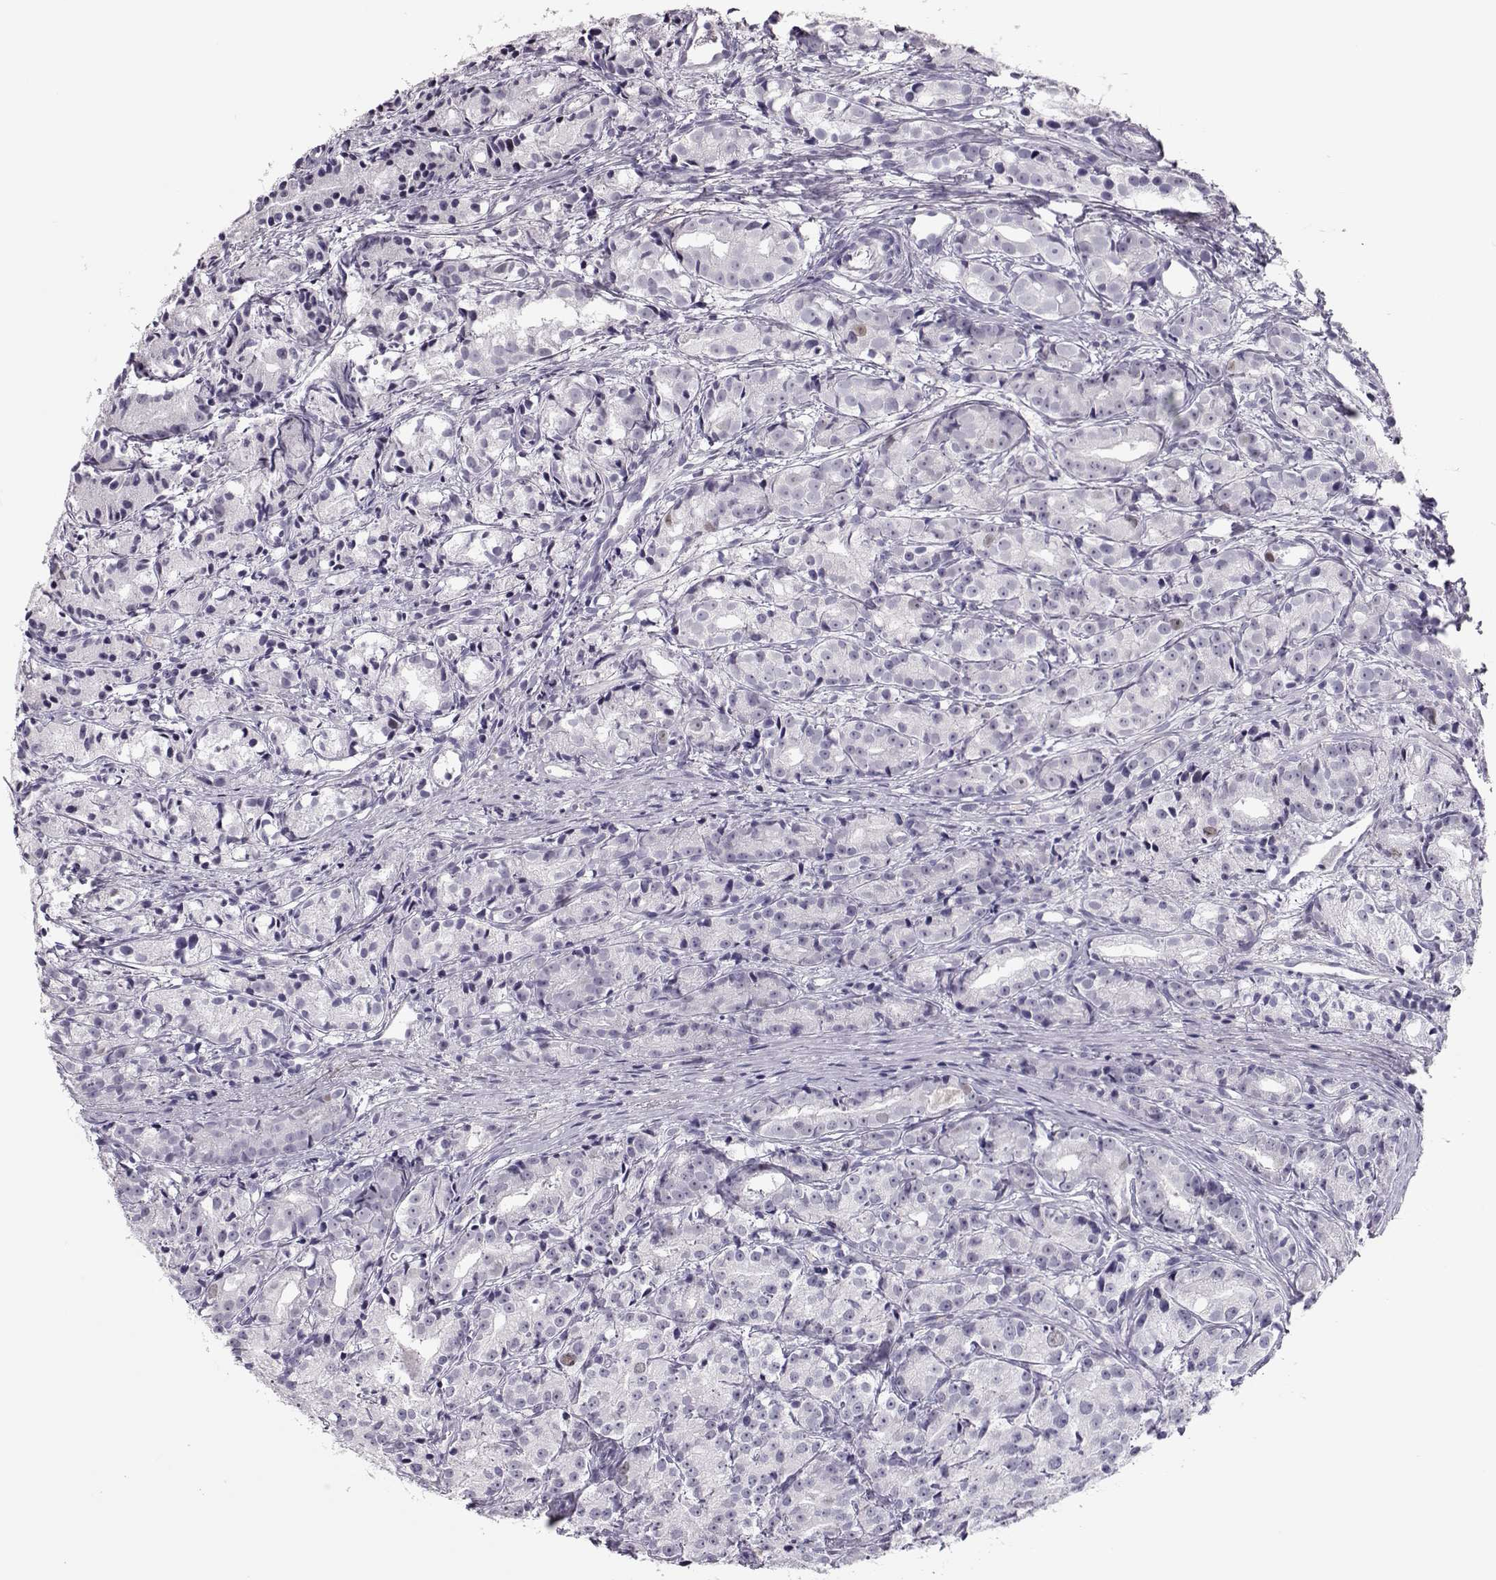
{"staining": {"intensity": "negative", "quantity": "none", "location": "none"}, "tissue": "prostate cancer", "cell_type": "Tumor cells", "image_type": "cancer", "snomed": [{"axis": "morphology", "description": "Adenocarcinoma, Medium grade"}, {"axis": "topography", "description": "Prostate"}], "caption": "High magnification brightfield microscopy of prostate cancer (adenocarcinoma (medium-grade)) stained with DAB (3,3'-diaminobenzidine) (brown) and counterstained with hematoxylin (blue): tumor cells show no significant expression. Brightfield microscopy of immunohistochemistry (IHC) stained with DAB (brown) and hematoxylin (blue), captured at high magnification.", "gene": "SGO1", "patient": {"sex": "male", "age": 74}}